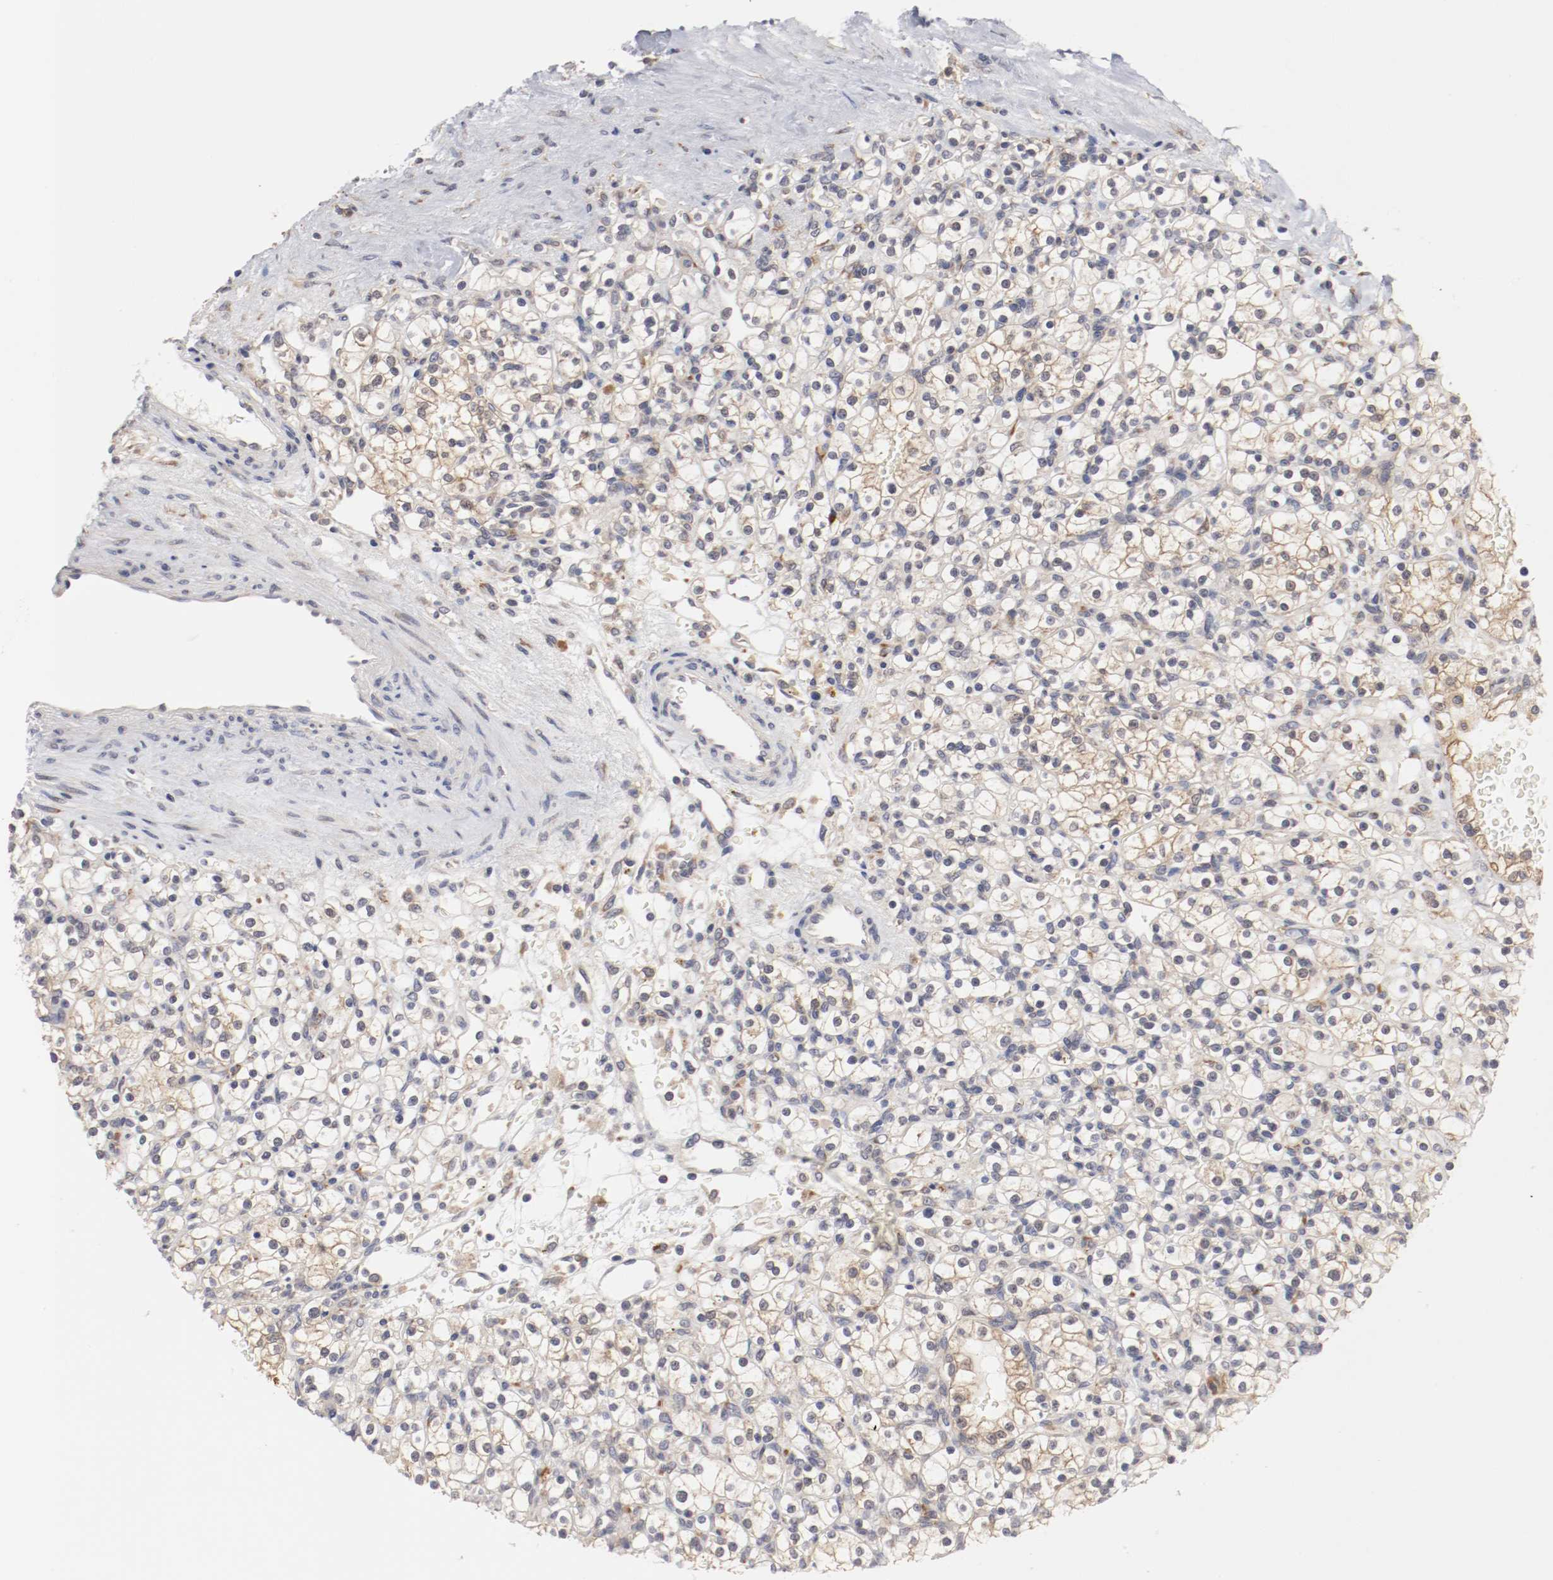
{"staining": {"intensity": "weak", "quantity": "25%-75%", "location": "cytoplasmic/membranous"}, "tissue": "renal cancer", "cell_type": "Tumor cells", "image_type": "cancer", "snomed": [{"axis": "morphology", "description": "Normal tissue, NOS"}, {"axis": "morphology", "description": "Adenocarcinoma, NOS"}, {"axis": "topography", "description": "Kidney"}], "caption": "Adenocarcinoma (renal) stained for a protein displays weak cytoplasmic/membranous positivity in tumor cells.", "gene": "FKBP3", "patient": {"sex": "female", "age": 55}}